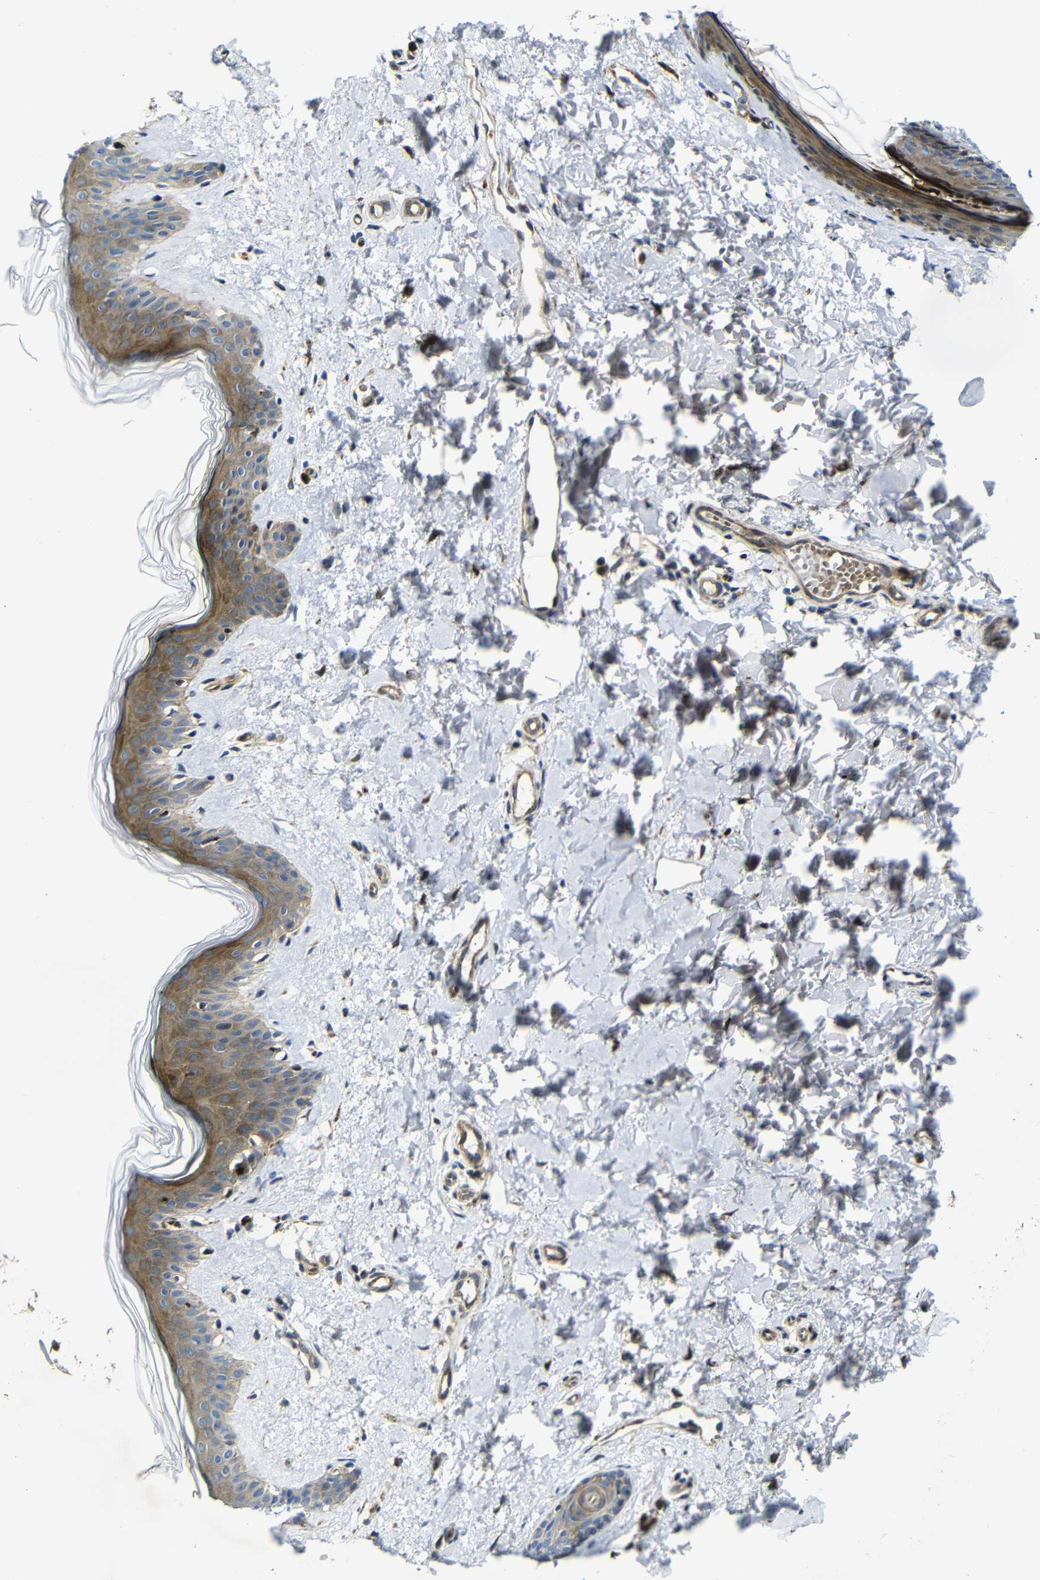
{"staining": {"intensity": "moderate", "quantity": ">75%", "location": "cytoplasmic/membranous"}, "tissue": "skin", "cell_type": "Fibroblasts", "image_type": "normal", "snomed": [{"axis": "morphology", "description": "Normal tissue, NOS"}, {"axis": "topography", "description": "Skin"}], "caption": "The micrograph exhibits staining of benign skin, revealing moderate cytoplasmic/membranous protein expression (brown color) within fibroblasts.", "gene": "PARP14", "patient": {"sex": "female", "age": 41}}